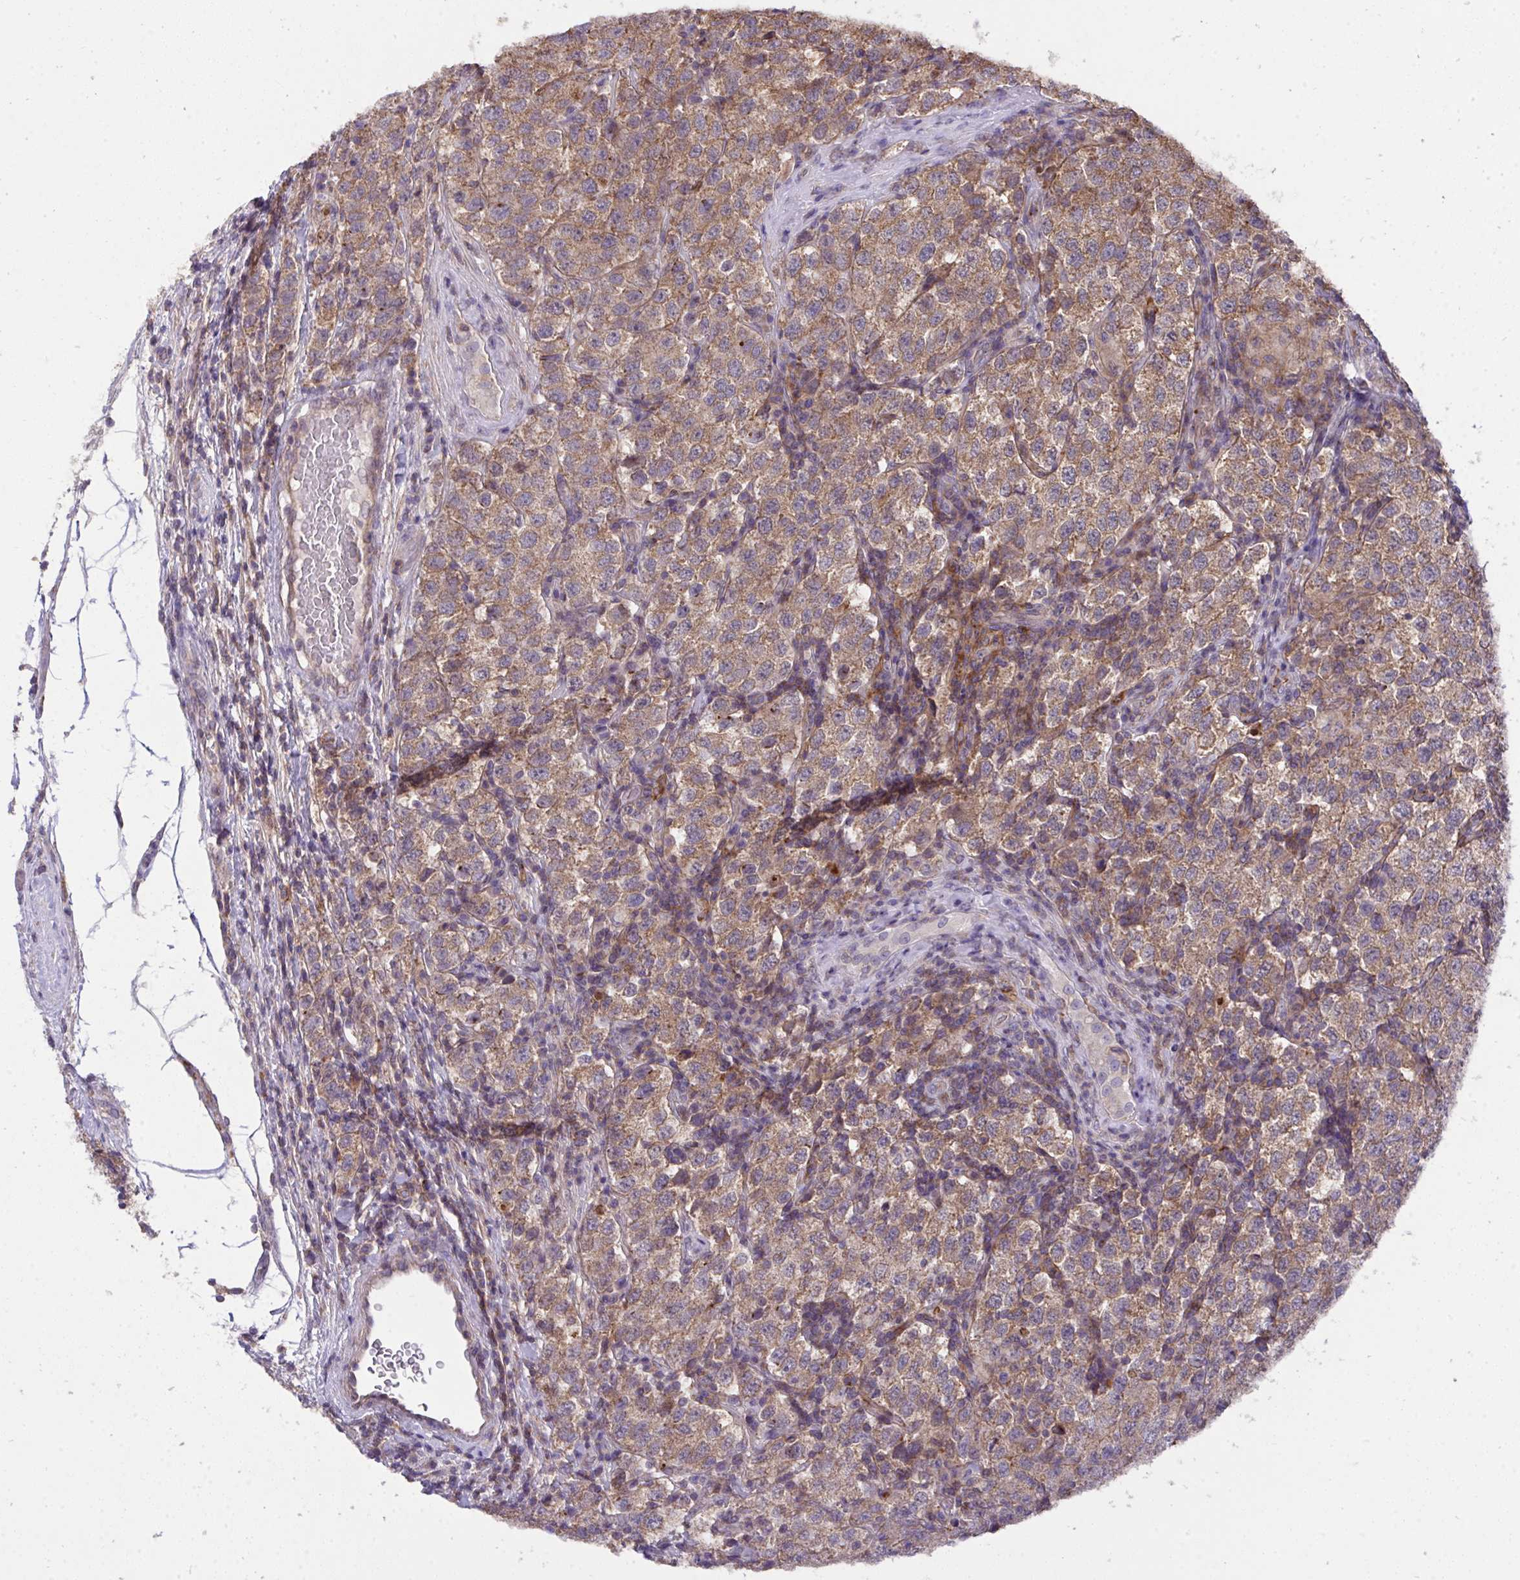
{"staining": {"intensity": "moderate", "quantity": ">75%", "location": "cytoplasmic/membranous"}, "tissue": "testis cancer", "cell_type": "Tumor cells", "image_type": "cancer", "snomed": [{"axis": "morphology", "description": "Seminoma, NOS"}, {"axis": "topography", "description": "Testis"}], "caption": "Approximately >75% of tumor cells in testis cancer (seminoma) exhibit moderate cytoplasmic/membranous protein positivity as visualized by brown immunohistochemical staining.", "gene": "PPM1H", "patient": {"sex": "male", "age": 34}}